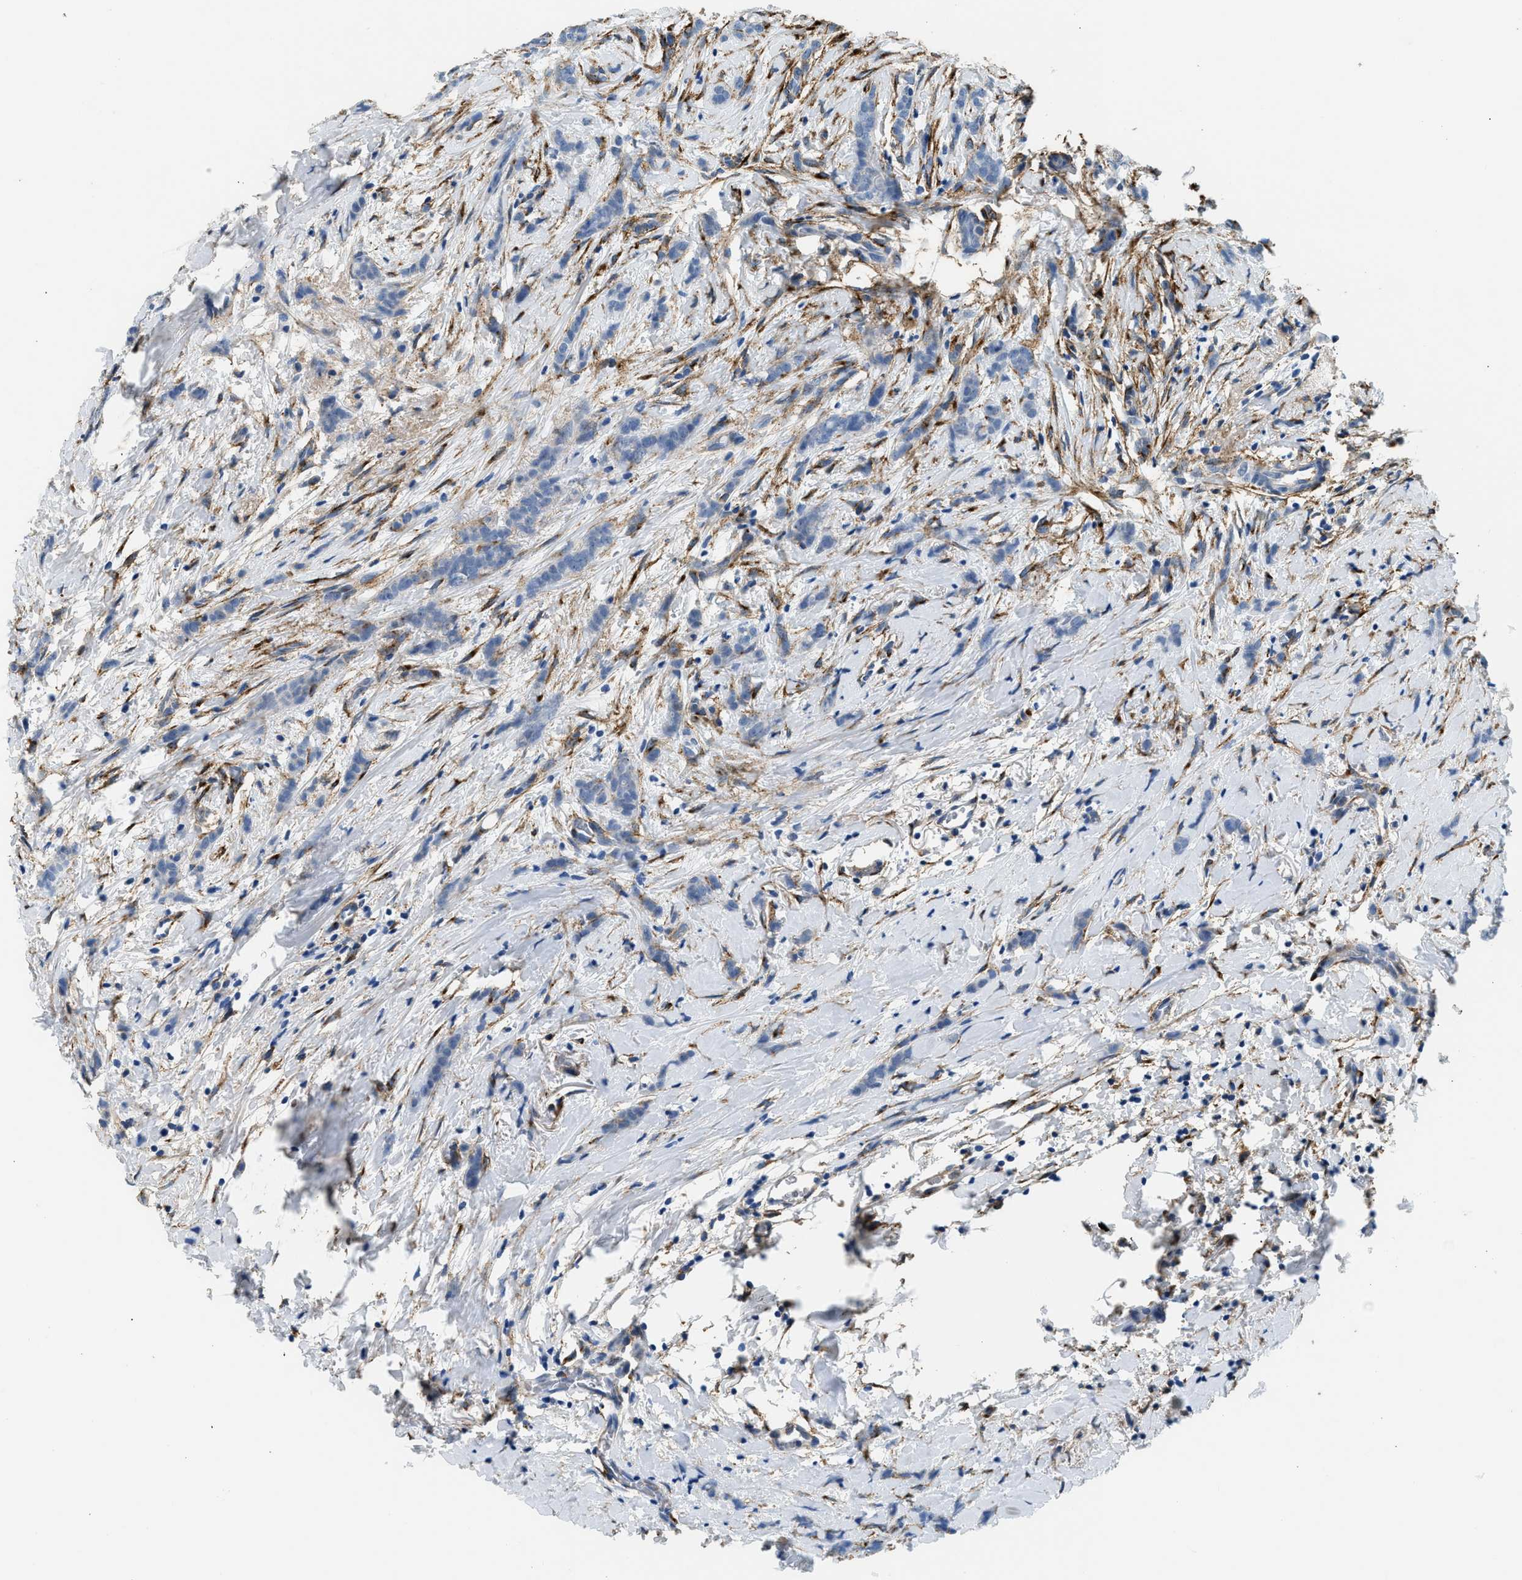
{"staining": {"intensity": "negative", "quantity": "none", "location": "none"}, "tissue": "breast cancer", "cell_type": "Tumor cells", "image_type": "cancer", "snomed": [{"axis": "morphology", "description": "Lobular carcinoma, in situ"}, {"axis": "morphology", "description": "Lobular carcinoma"}, {"axis": "topography", "description": "Breast"}], "caption": "Protein analysis of lobular carcinoma in situ (breast) exhibits no significant staining in tumor cells.", "gene": "LRP1", "patient": {"sex": "female", "age": 41}}